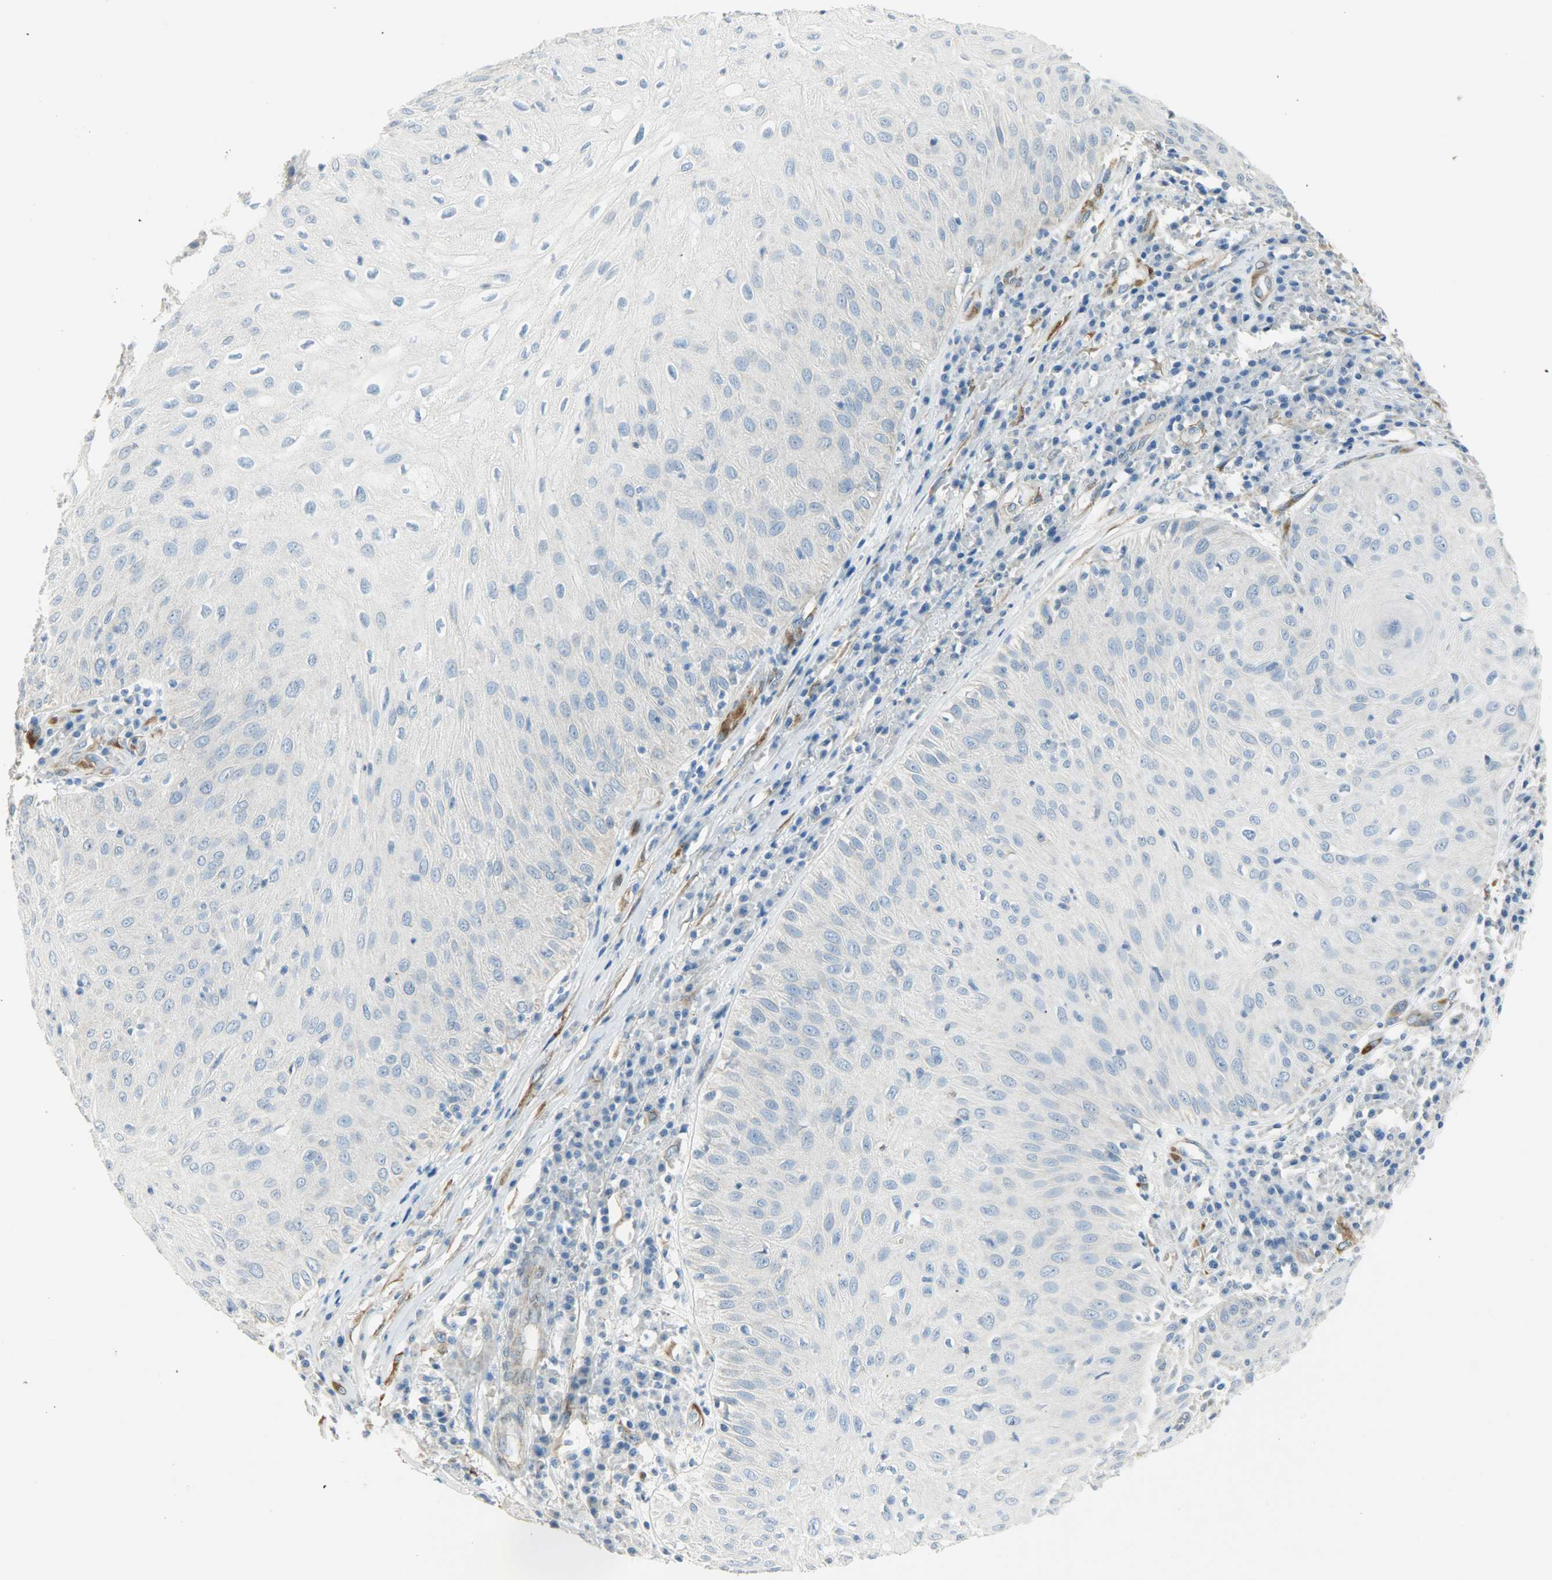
{"staining": {"intensity": "weak", "quantity": "<25%", "location": "cytoplasmic/membranous"}, "tissue": "skin cancer", "cell_type": "Tumor cells", "image_type": "cancer", "snomed": [{"axis": "morphology", "description": "Squamous cell carcinoma, NOS"}, {"axis": "topography", "description": "Skin"}], "caption": "Immunohistochemical staining of human skin cancer (squamous cell carcinoma) exhibits no significant expression in tumor cells.", "gene": "PKD2", "patient": {"sex": "male", "age": 65}}